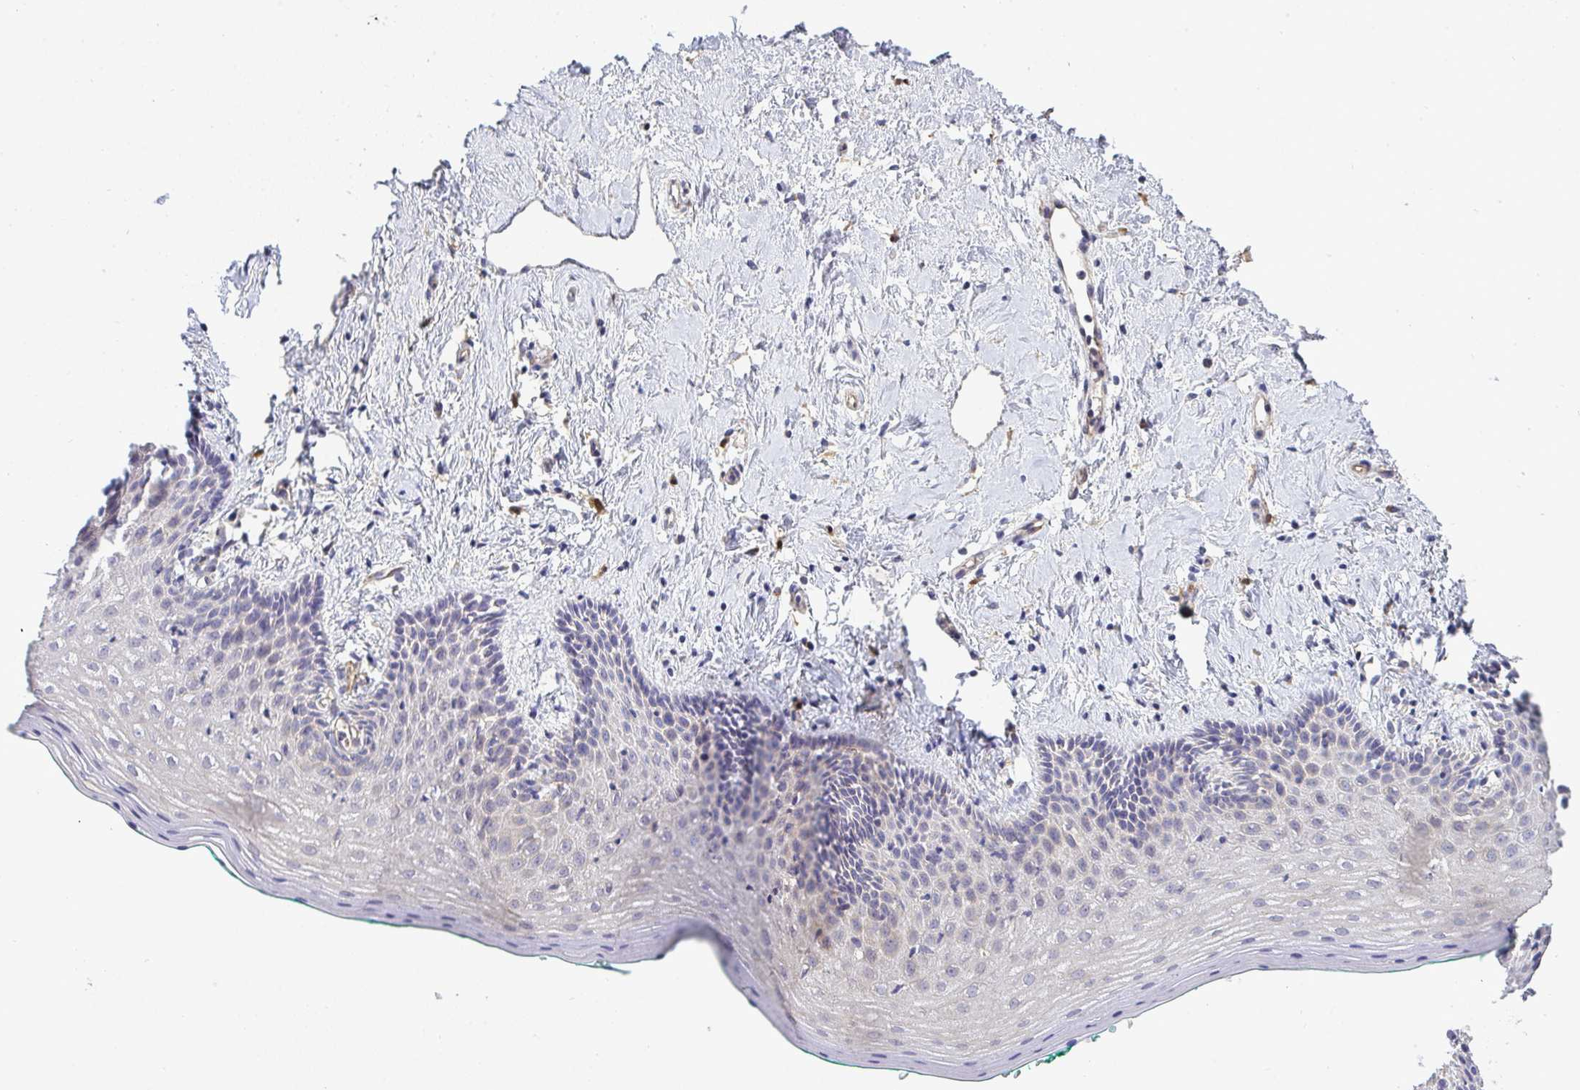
{"staining": {"intensity": "negative", "quantity": "none", "location": "none"}, "tissue": "vagina", "cell_type": "Squamous epithelial cells", "image_type": "normal", "snomed": [{"axis": "morphology", "description": "Normal tissue, NOS"}, {"axis": "topography", "description": "Vagina"}], "caption": "Vagina stained for a protein using immunohistochemistry (IHC) displays no expression squamous epithelial cells.", "gene": "B4GALT6", "patient": {"sex": "female", "age": 42}}